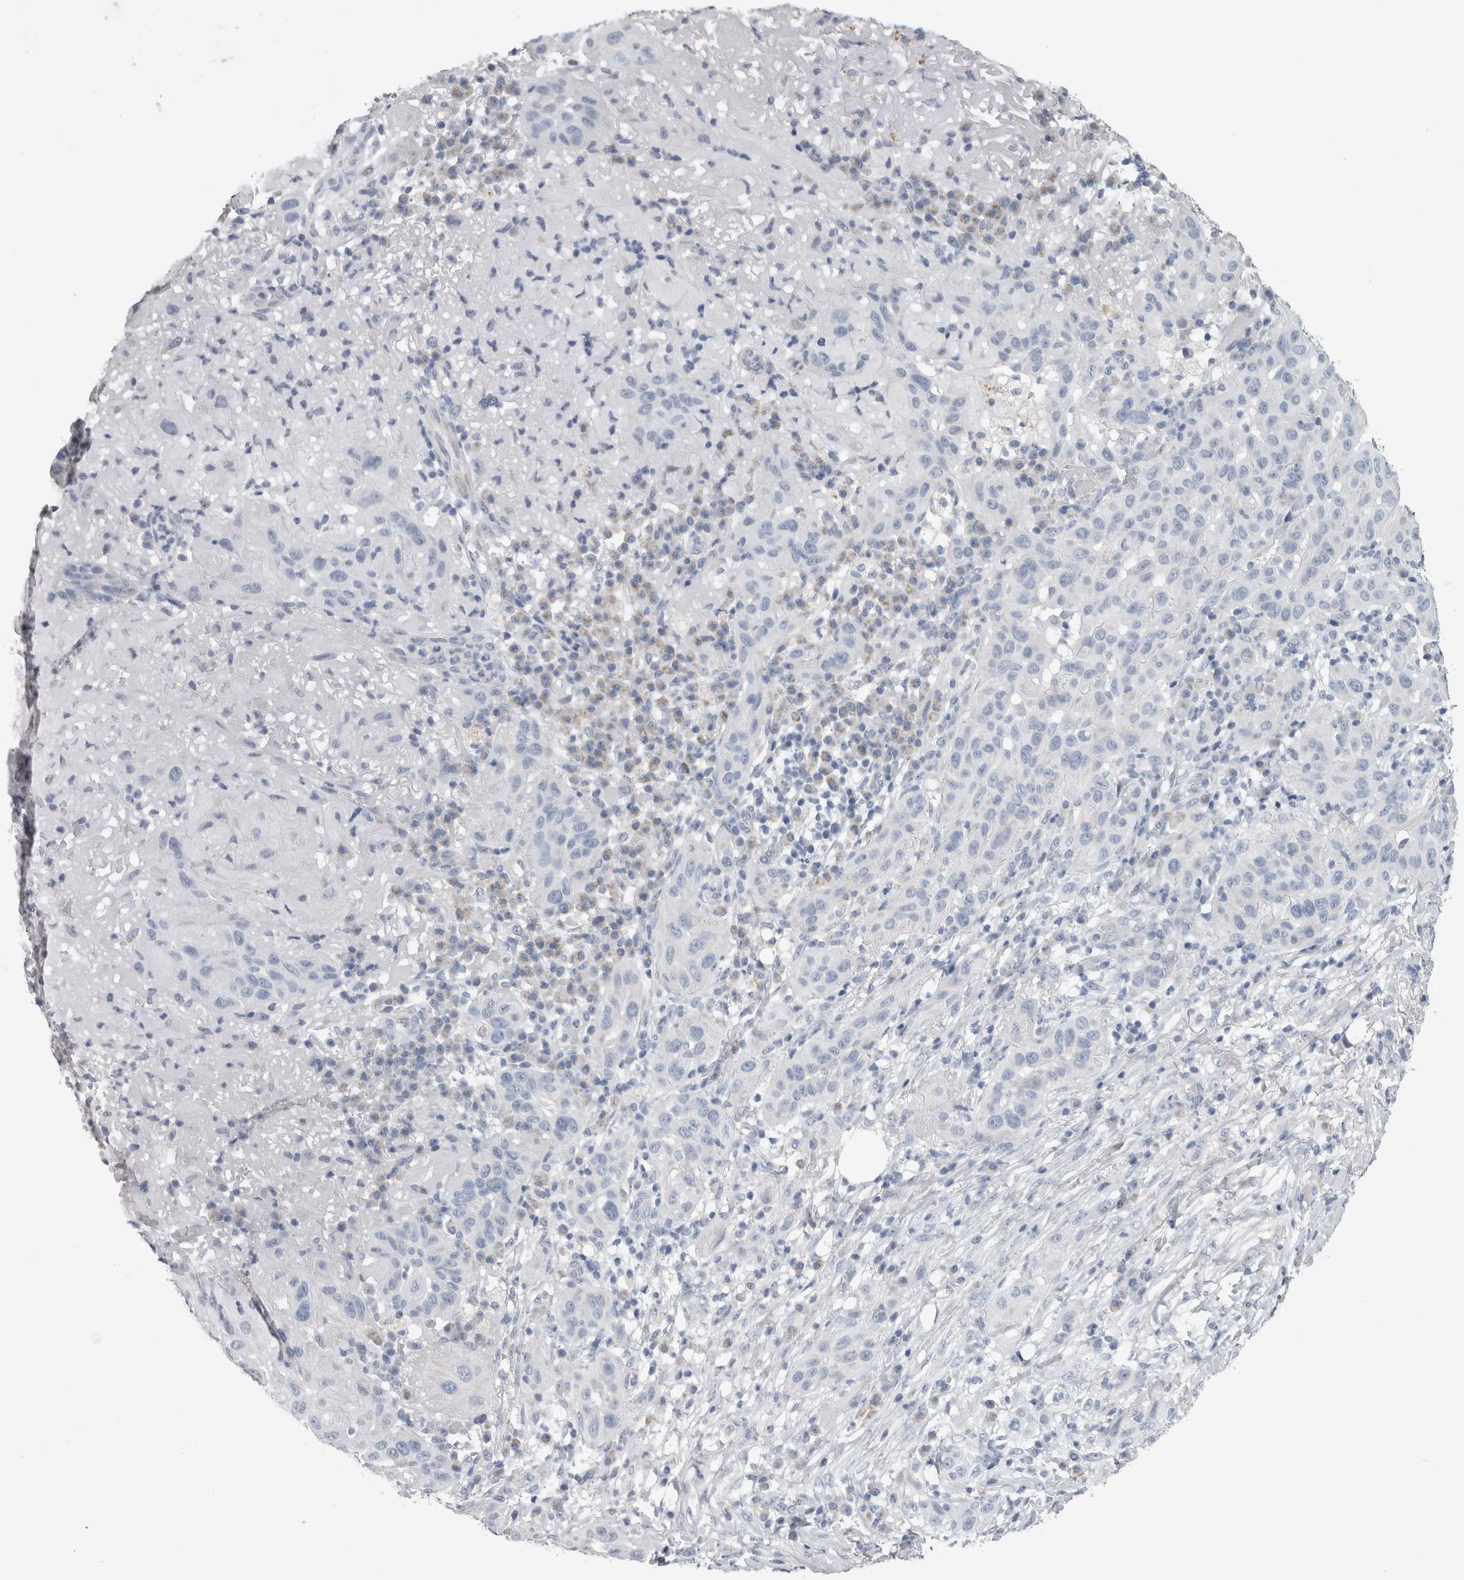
{"staining": {"intensity": "negative", "quantity": "none", "location": "none"}, "tissue": "skin cancer", "cell_type": "Tumor cells", "image_type": "cancer", "snomed": [{"axis": "morphology", "description": "Normal tissue, NOS"}, {"axis": "morphology", "description": "Squamous cell carcinoma, NOS"}, {"axis": "topography", "description": "Skin"}], "caption": "Tumor cells are negative for protein expression in human skin cancer (squamous cell carcinoma). (DAB (3,3'-diaminobenzidine) immunohistochemistry visualized using brightfield microscopy, high magnification).", "gene": "FXYD7", "patient": {"sex": "female", "age": 96}}